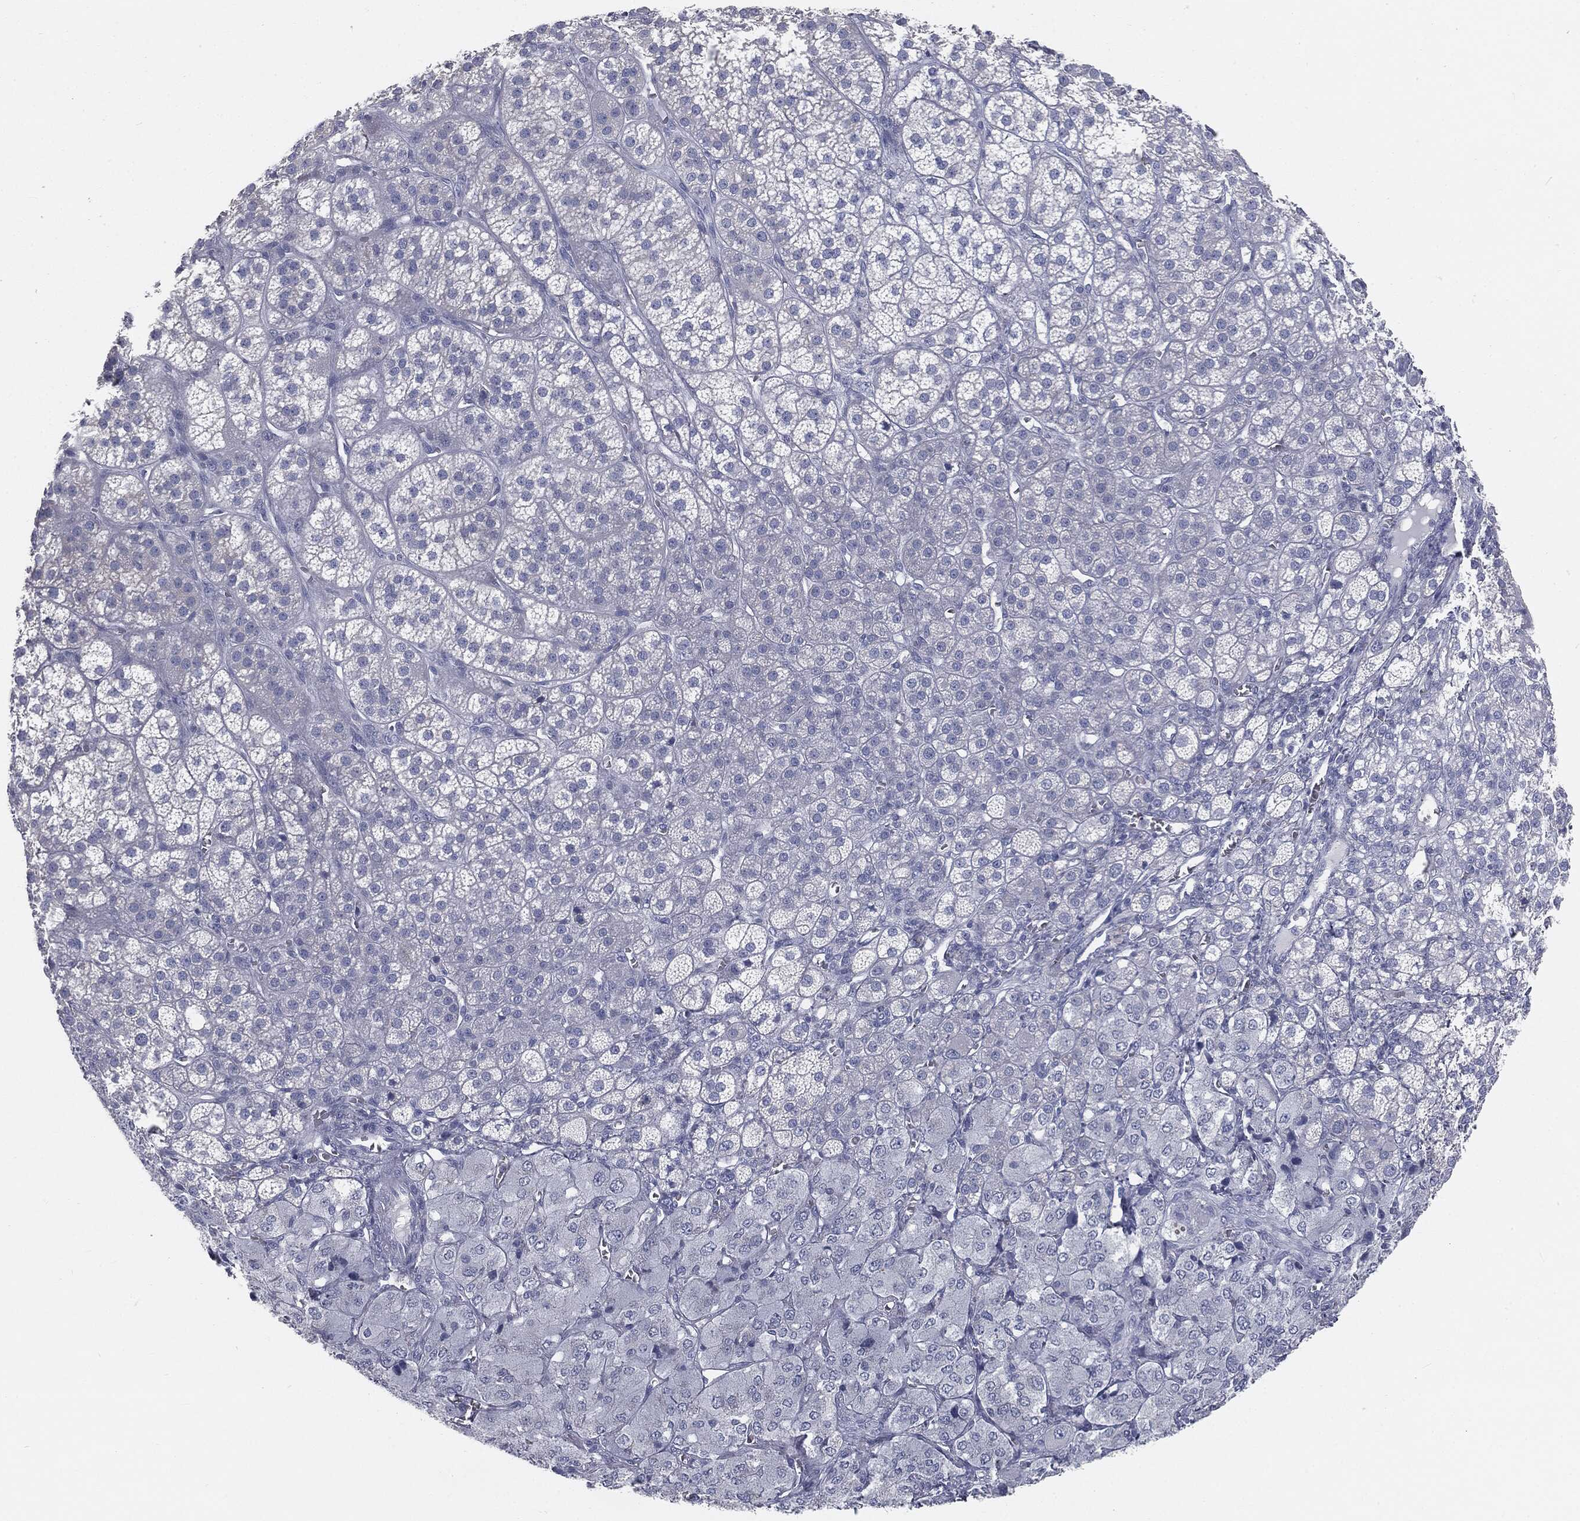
{"staining": {"intensity": "negative", "quantity": "none", "location": "none"}, "tissue": "adrenal gland", "cell_type": "Glandular cells", "image_type": "normal", "snomed": [{"axis": "morphology", "description": "Normal tissue, NOS"}, {"axis": "topography", "description": "Adrenal gland"}], "caption": "An IHC photomicrograph of benign adrenal gland is shown. There is no staining in glandular cells of adrenal gland. (DAB immunohistochemistry visualized using brightfield microscopy, high magnification).", "gene": "CAV3", "patient": {"sex": "female", "age": 60}}